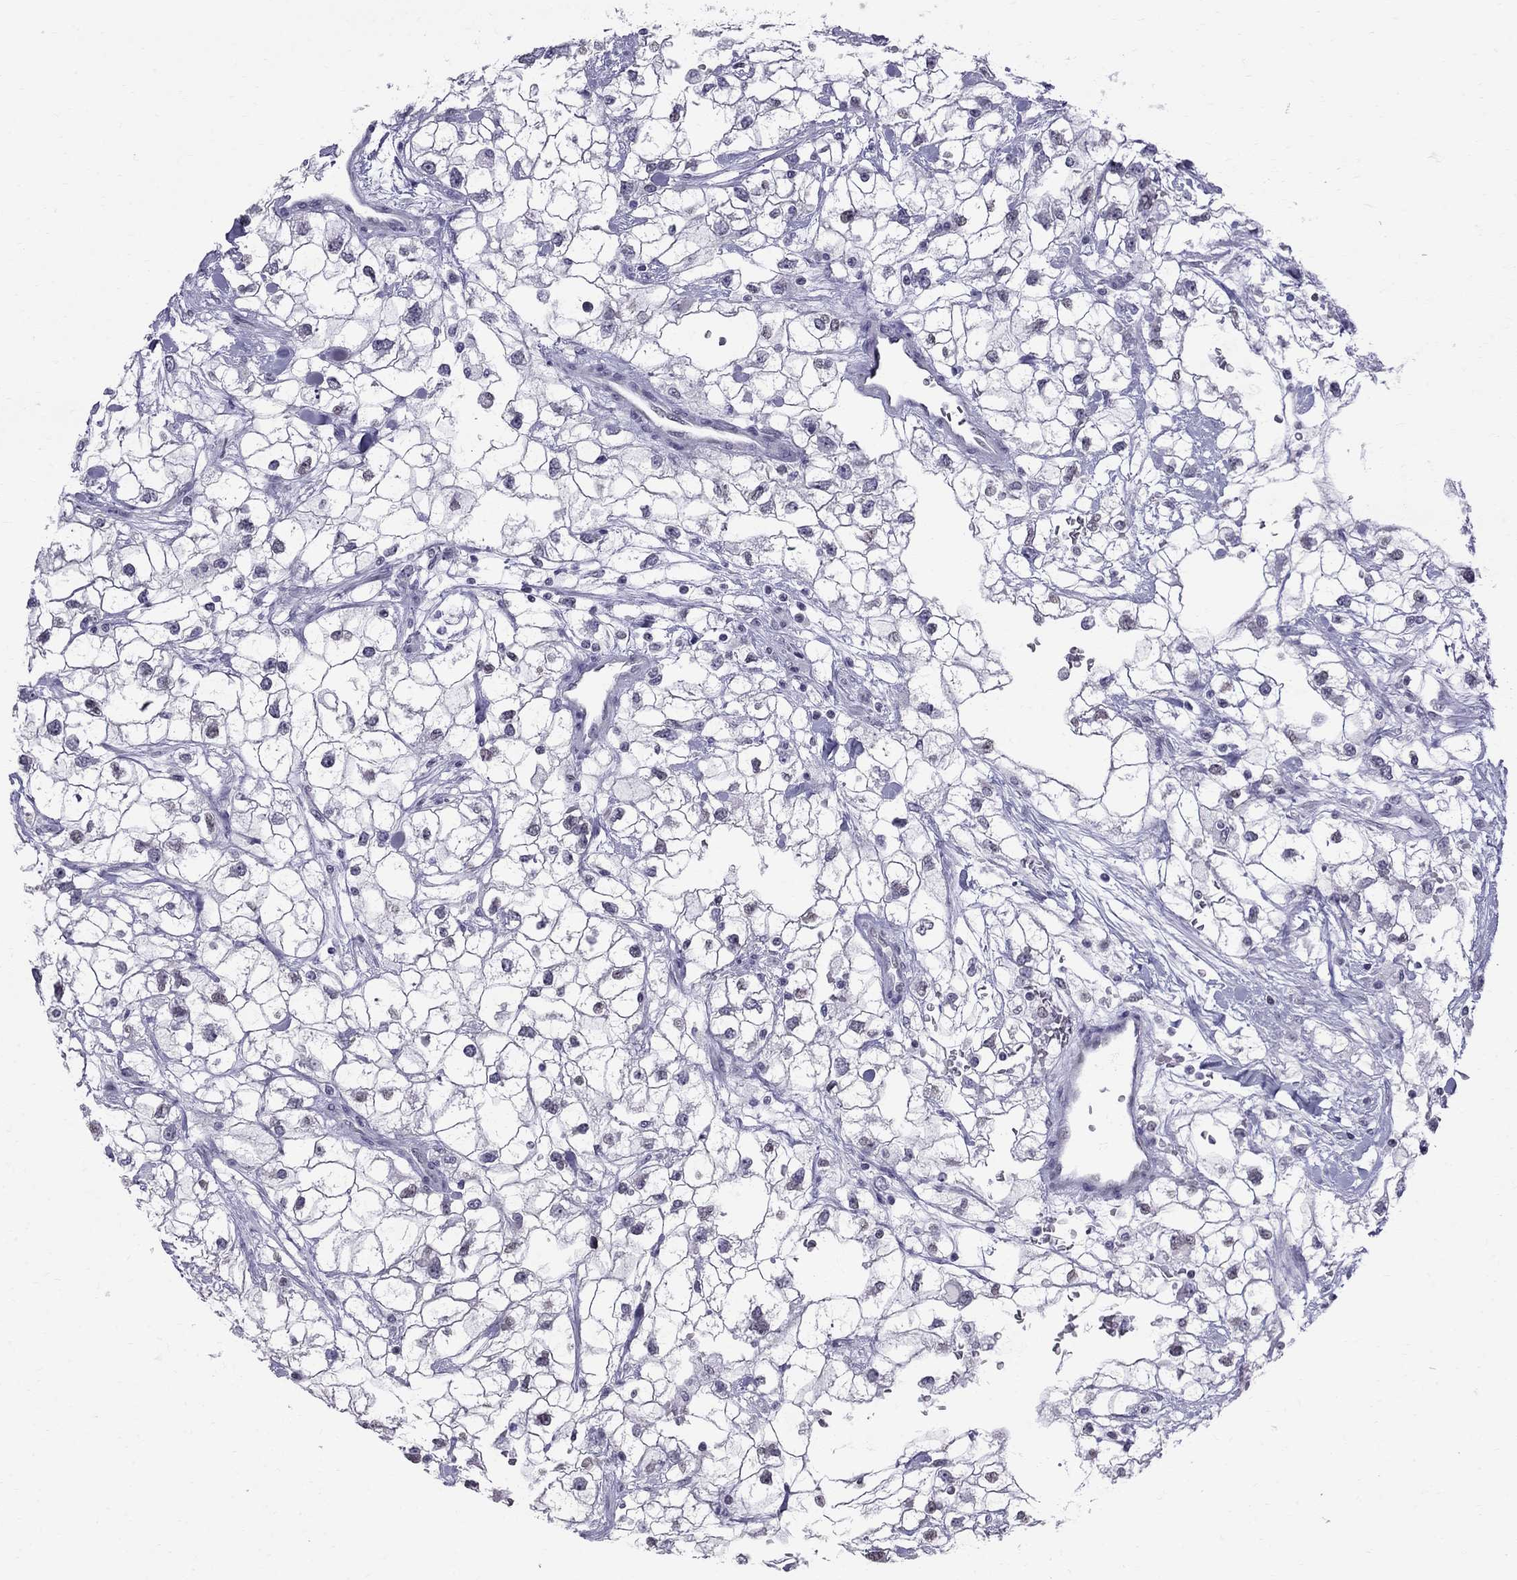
{"staining": {"intensity": "negative", "quantity": "none", "location": "none"}, "tissue": "renal cancer", "cell_type": "Tumor cells", "image_type": "cancer", "snomed": [{"axis": "morphology", "description": "Adenocarcinoma, NOS"}, {"axis": "topography", "description": "Kidney"}], "caption": "Tumor cells show no significant protein expression in renal cancer (adenocarcinoma).", "gene": "MUC15", "patient": {"sex": "male", "age": 59}}